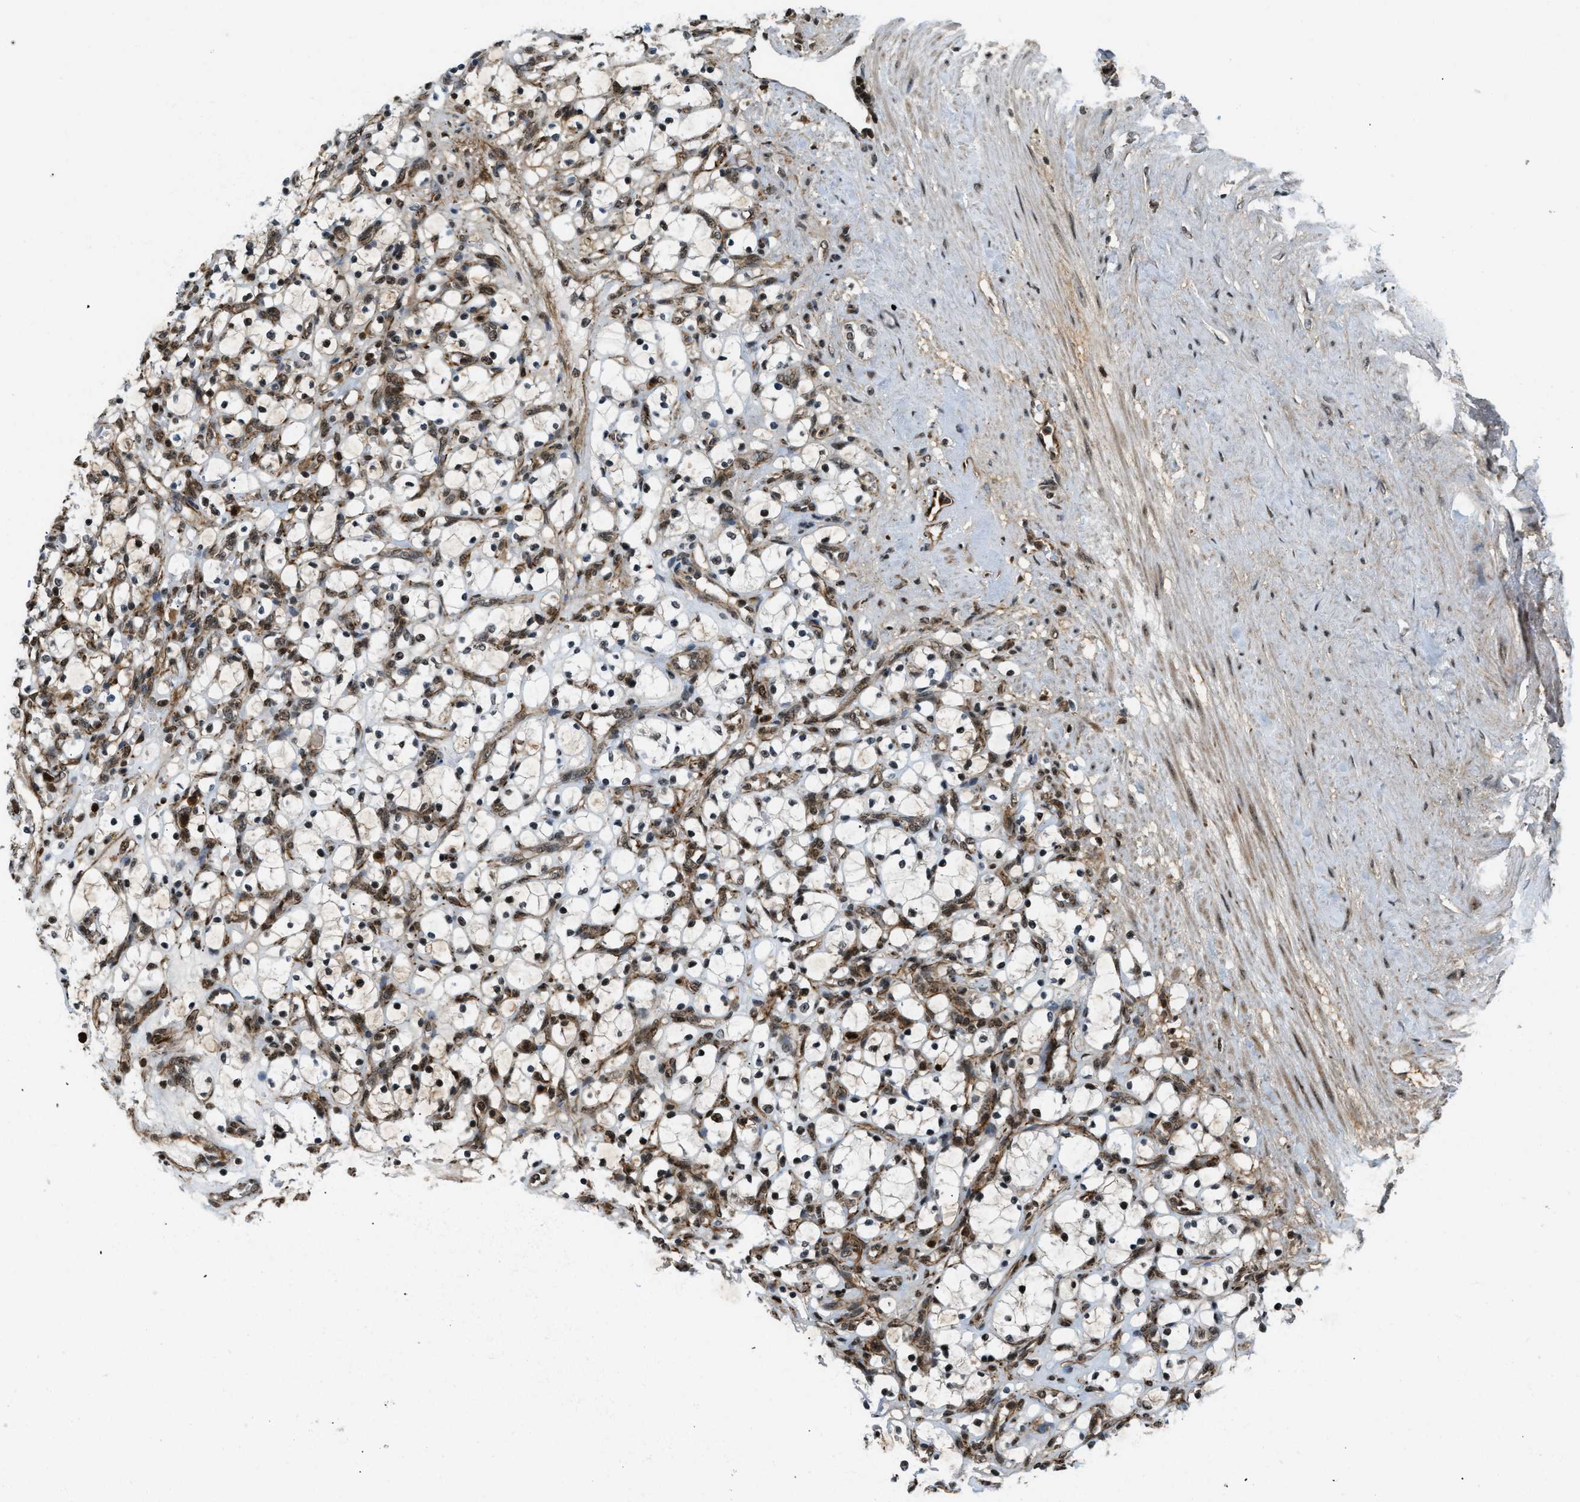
{"staining": {"intensity": "moderate", "quantity": "<25%", "location": "nuclear"}, "tissue": "renal cancer", "cell_type": "Tumor cells", "image_type": "cancer", "snomed": [{"axis": "morphology", "description": "Adenocarcinoma, NOS"}, {"axis": "topography", "description": "Kidney"}], "caption": "Immunohistochemical staining of human renal cancer (adenocarcinoma) demonstrates low levels of moderate nuclear protein expression in about <25% of tumor cells. Using DAB (brown) and hematoxylin (blue) stains, captured at high magnification using brightfield microscopy.", "gene": "E2F1", "patient": {"sex": "female", "age": 69}}